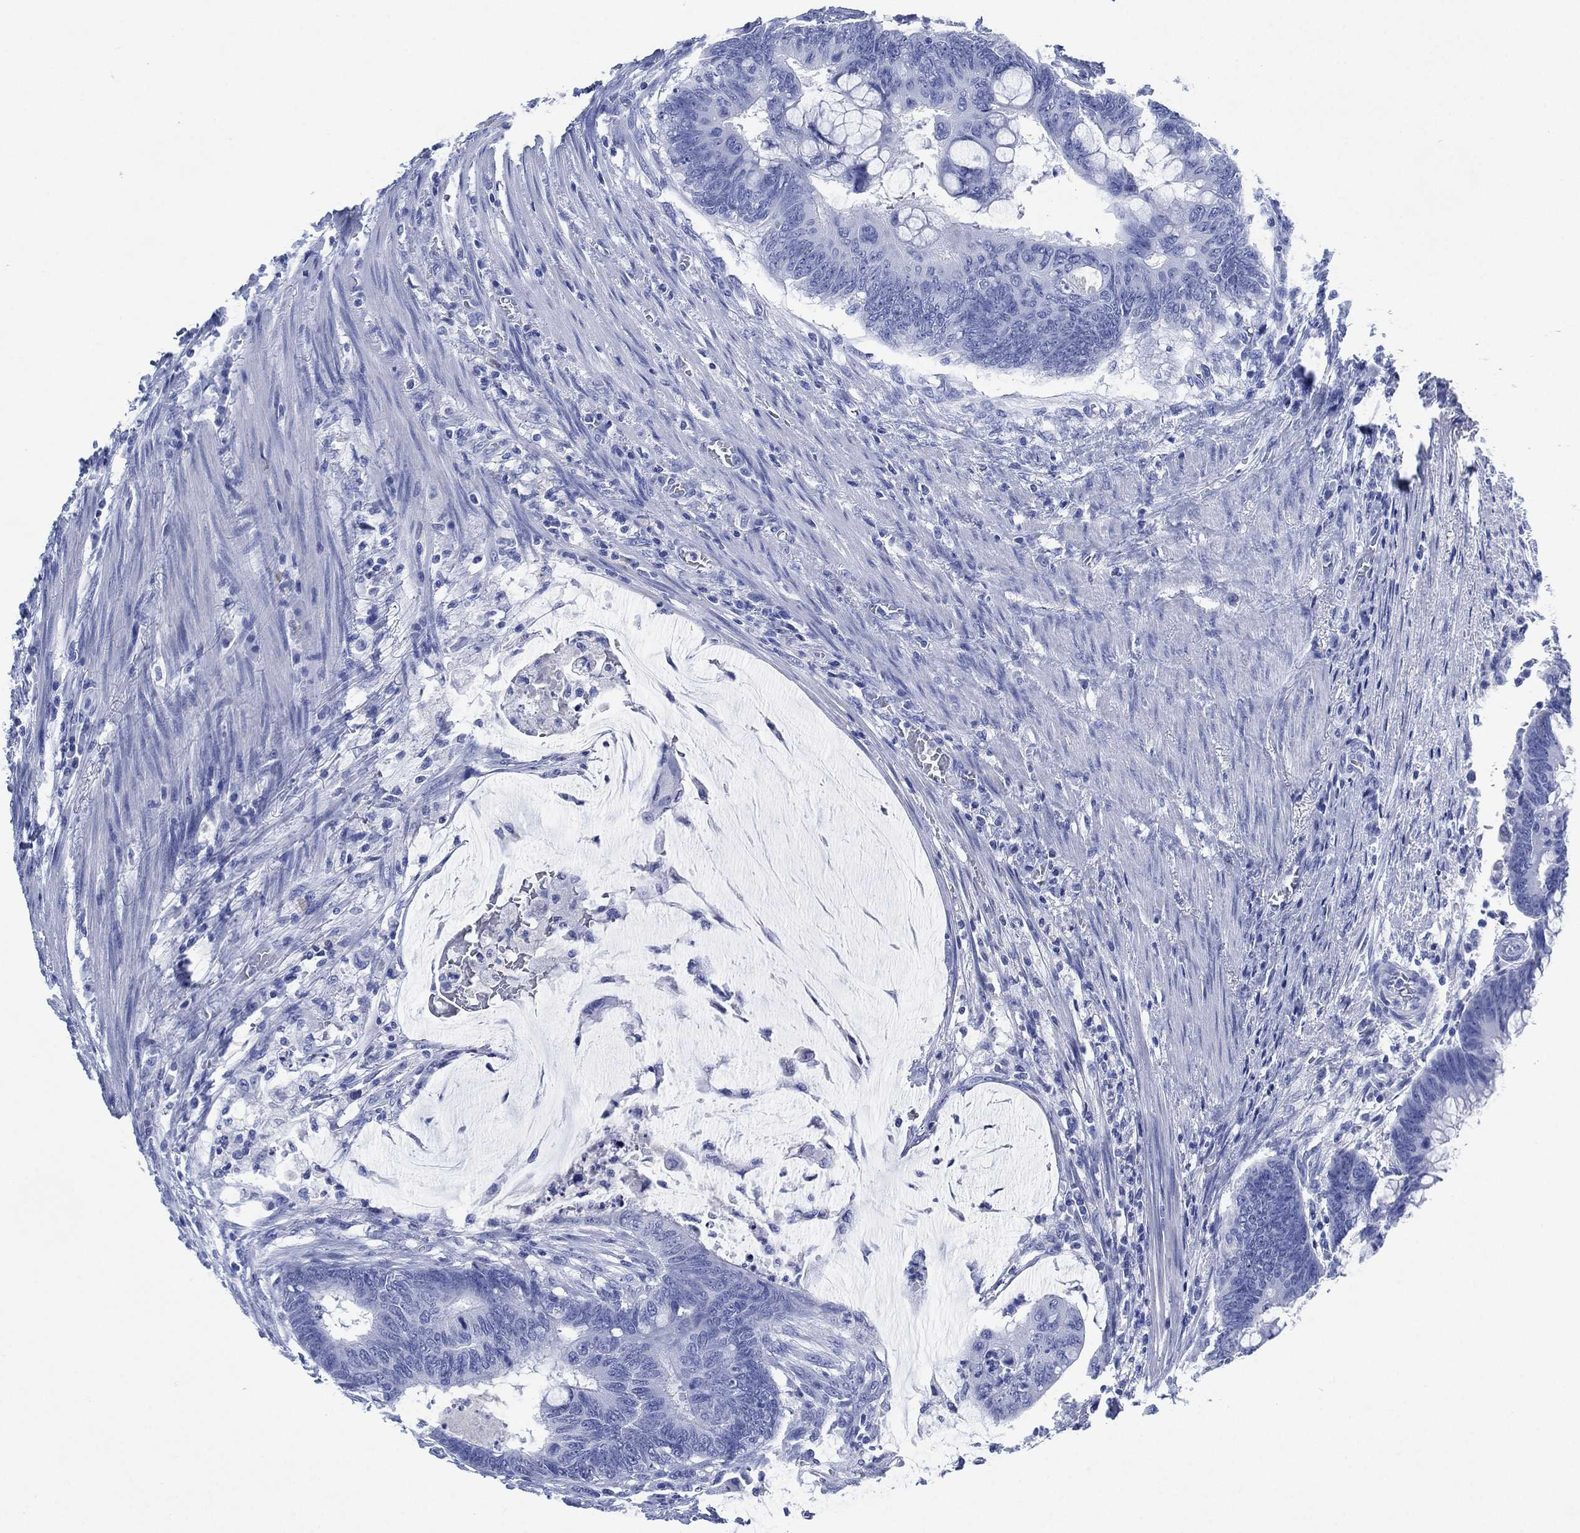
{"staining": {"intensity": "negative", "quantity": "none", "location": "none"}, "tissue": "colorectal cancer", "cell_type": "Tumor cells", "image_type": "cancer", "snomed": [{"axis": "morphology", "description": "Normal tissue, NOS"}, {"axis": "morphology", "description": "Adenocarcinoma, NOS"}, {"axis": "topography", "description": "Rectum"}], "caption": "Immunohistochemistry image of neoplastic tissue: colorectal cancer (adenocarcinoma) stained with DAB reveals no significant protein expression in tumor cells.", "gene": "SIGLECL1", "patient": {"sex": "male", "age": 92}}